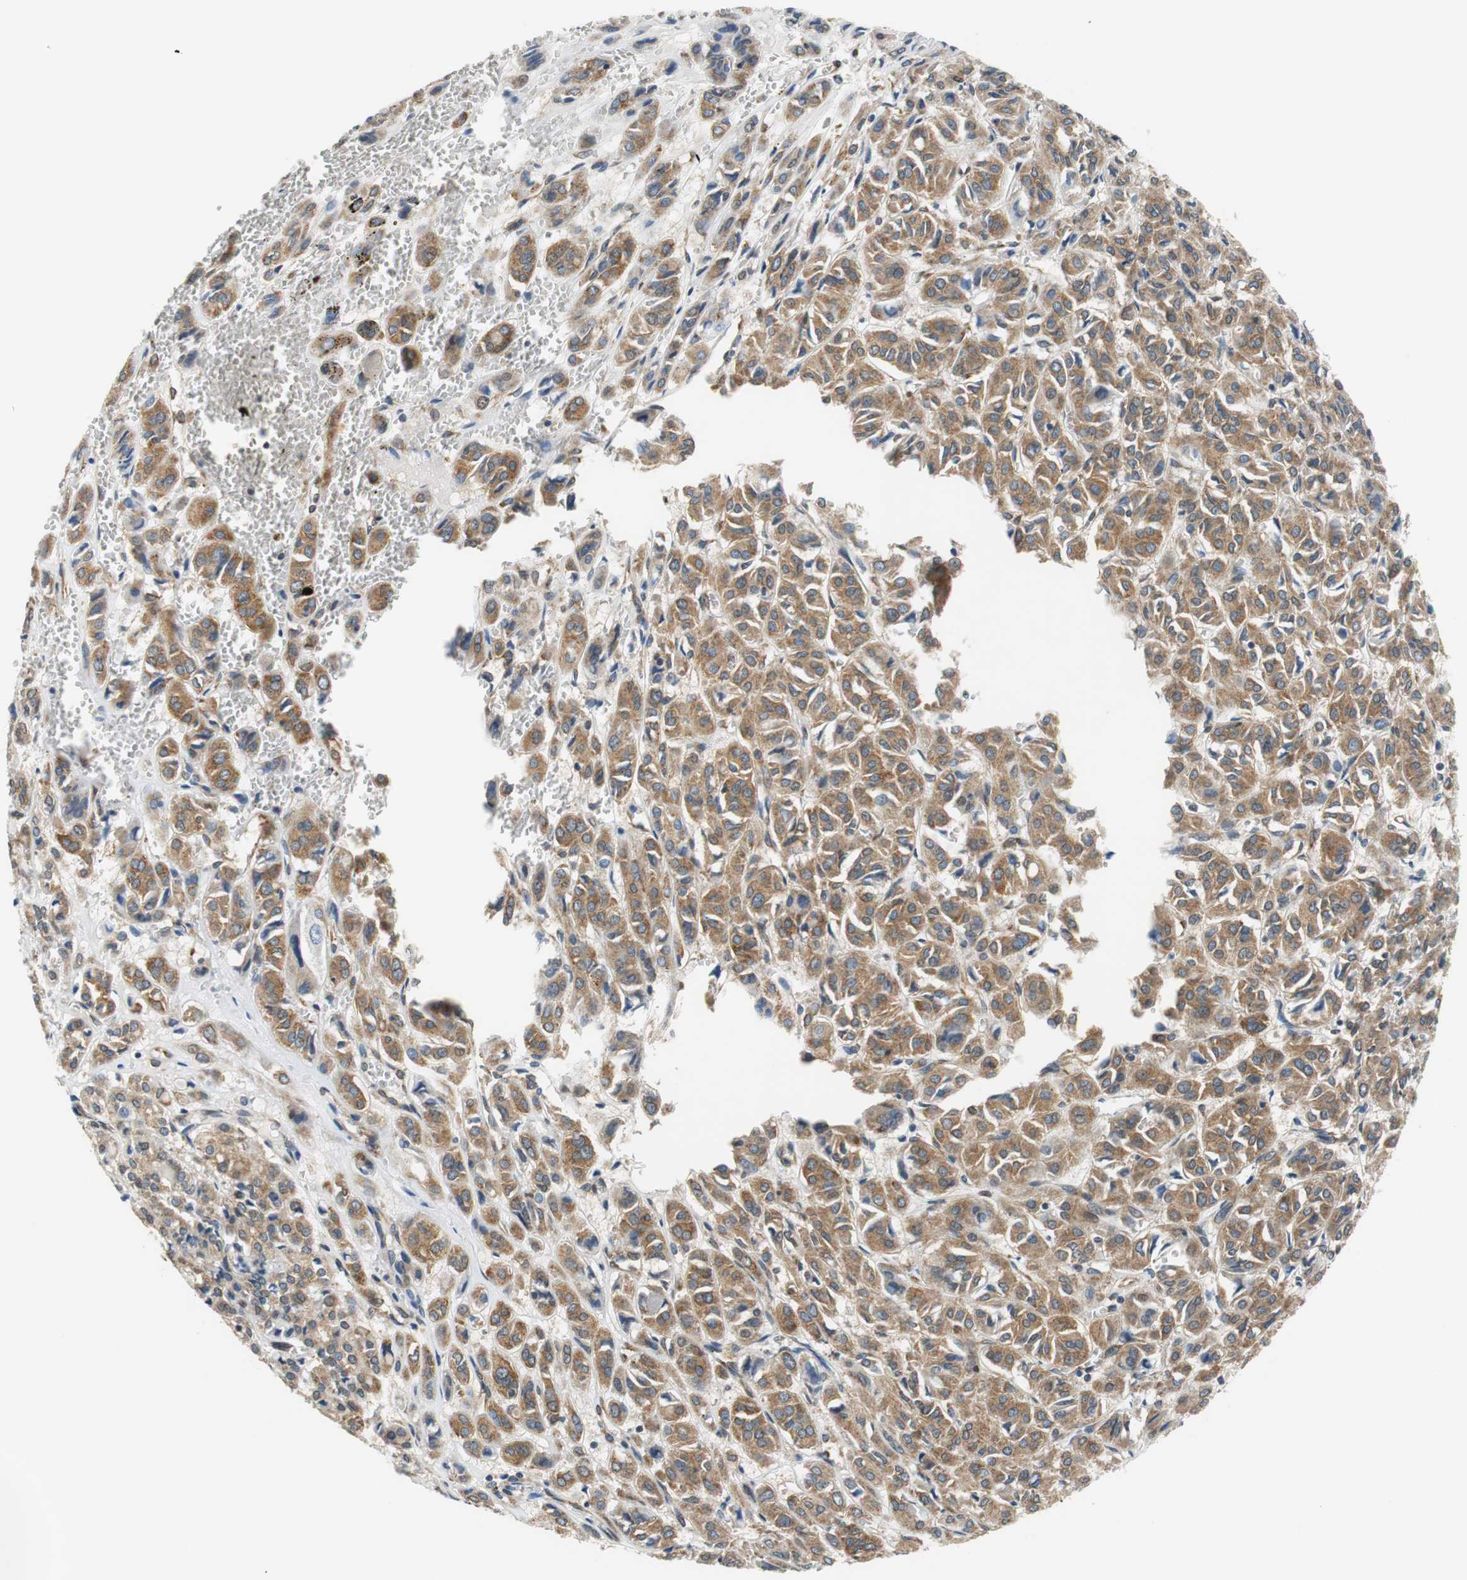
{"staining": {"intensity": "moderate", "quantity": ">75%", "location": "cytoplasmic/membranous"}, "tissue": "thyroid cancer", "cell_type": "Tumor cells", "image_type": "cancer", "snomed": [{"axis": "morphology", "description": "Follicular adenoma carcinoma, NOS"}, {"axis": "topography", "description": "Thyroid gland"}], "caption": "Protein expression by IHC exhibits moderate cytoplasmic/membranous positivity in approximately >75% of tumor cells in thyroid cancer.", "gene": "CNOT3", "patient": {"sex": "female", "age": 71}}